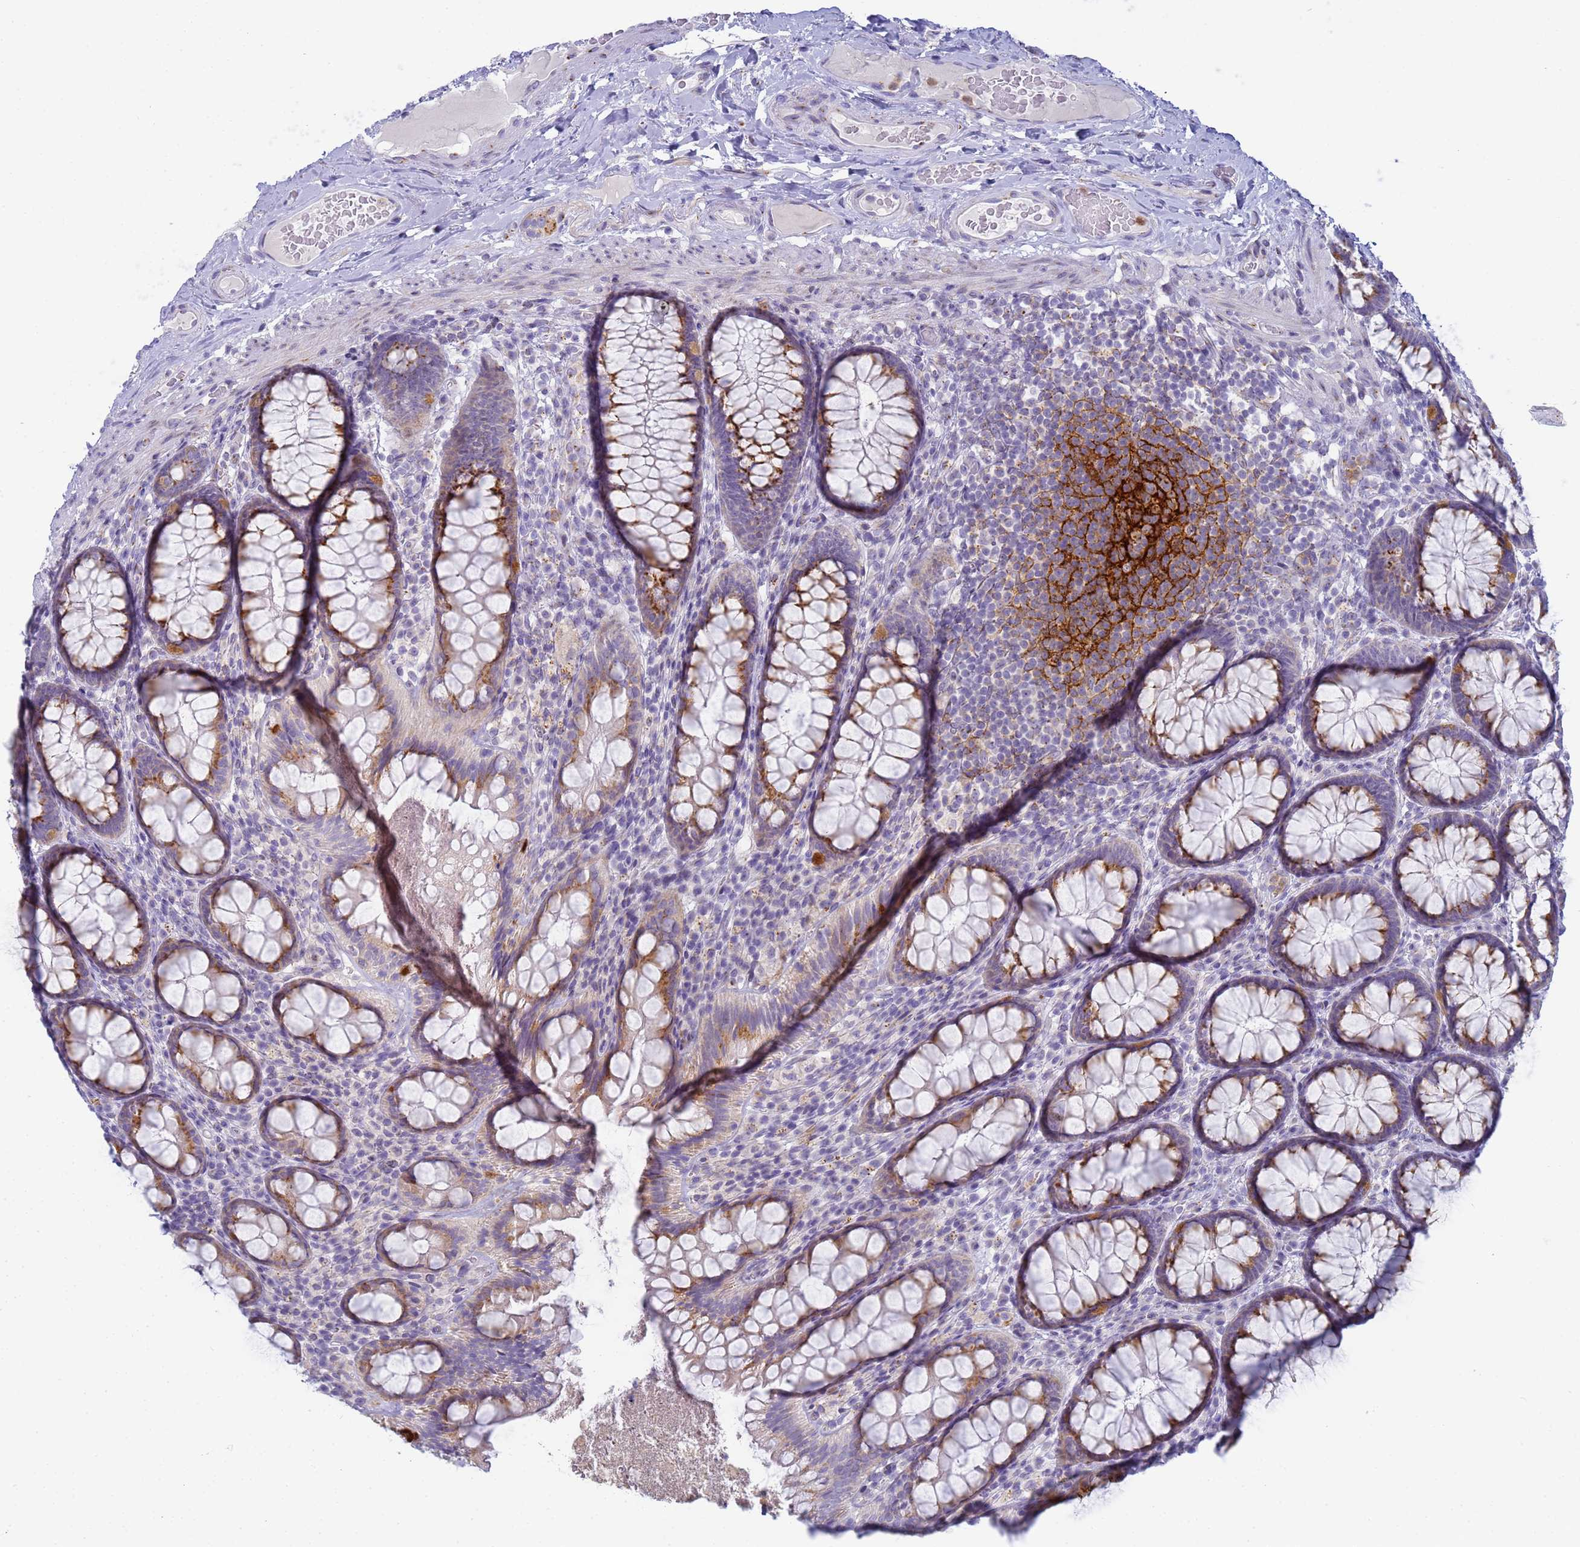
{"staining": {"intensity": "moderate", "quantity": ">75%", "location": "cytoplasmic/membranous"}, "tissue": "rectum", "cell_type": "Glandular cells", "image_type": "normal", "snomed": [{"axis": "morphology", "description": "Normal tissue, NOS"}, {"axis": "topography", "description": "Rectum"}], "caption": "Rectum stained with immunohistochemistry (IHC) exhibits moderate cytoplasmic/membranous expression in approximately >75% of glandular cells. The staining was performed using DAB to visualize the protein expression in brown, while the nuclei were stained in blue with hematoxylin (Magnification: 20x).", "gene": "CR1", "patient": {"sex": "male", "age": 83}}